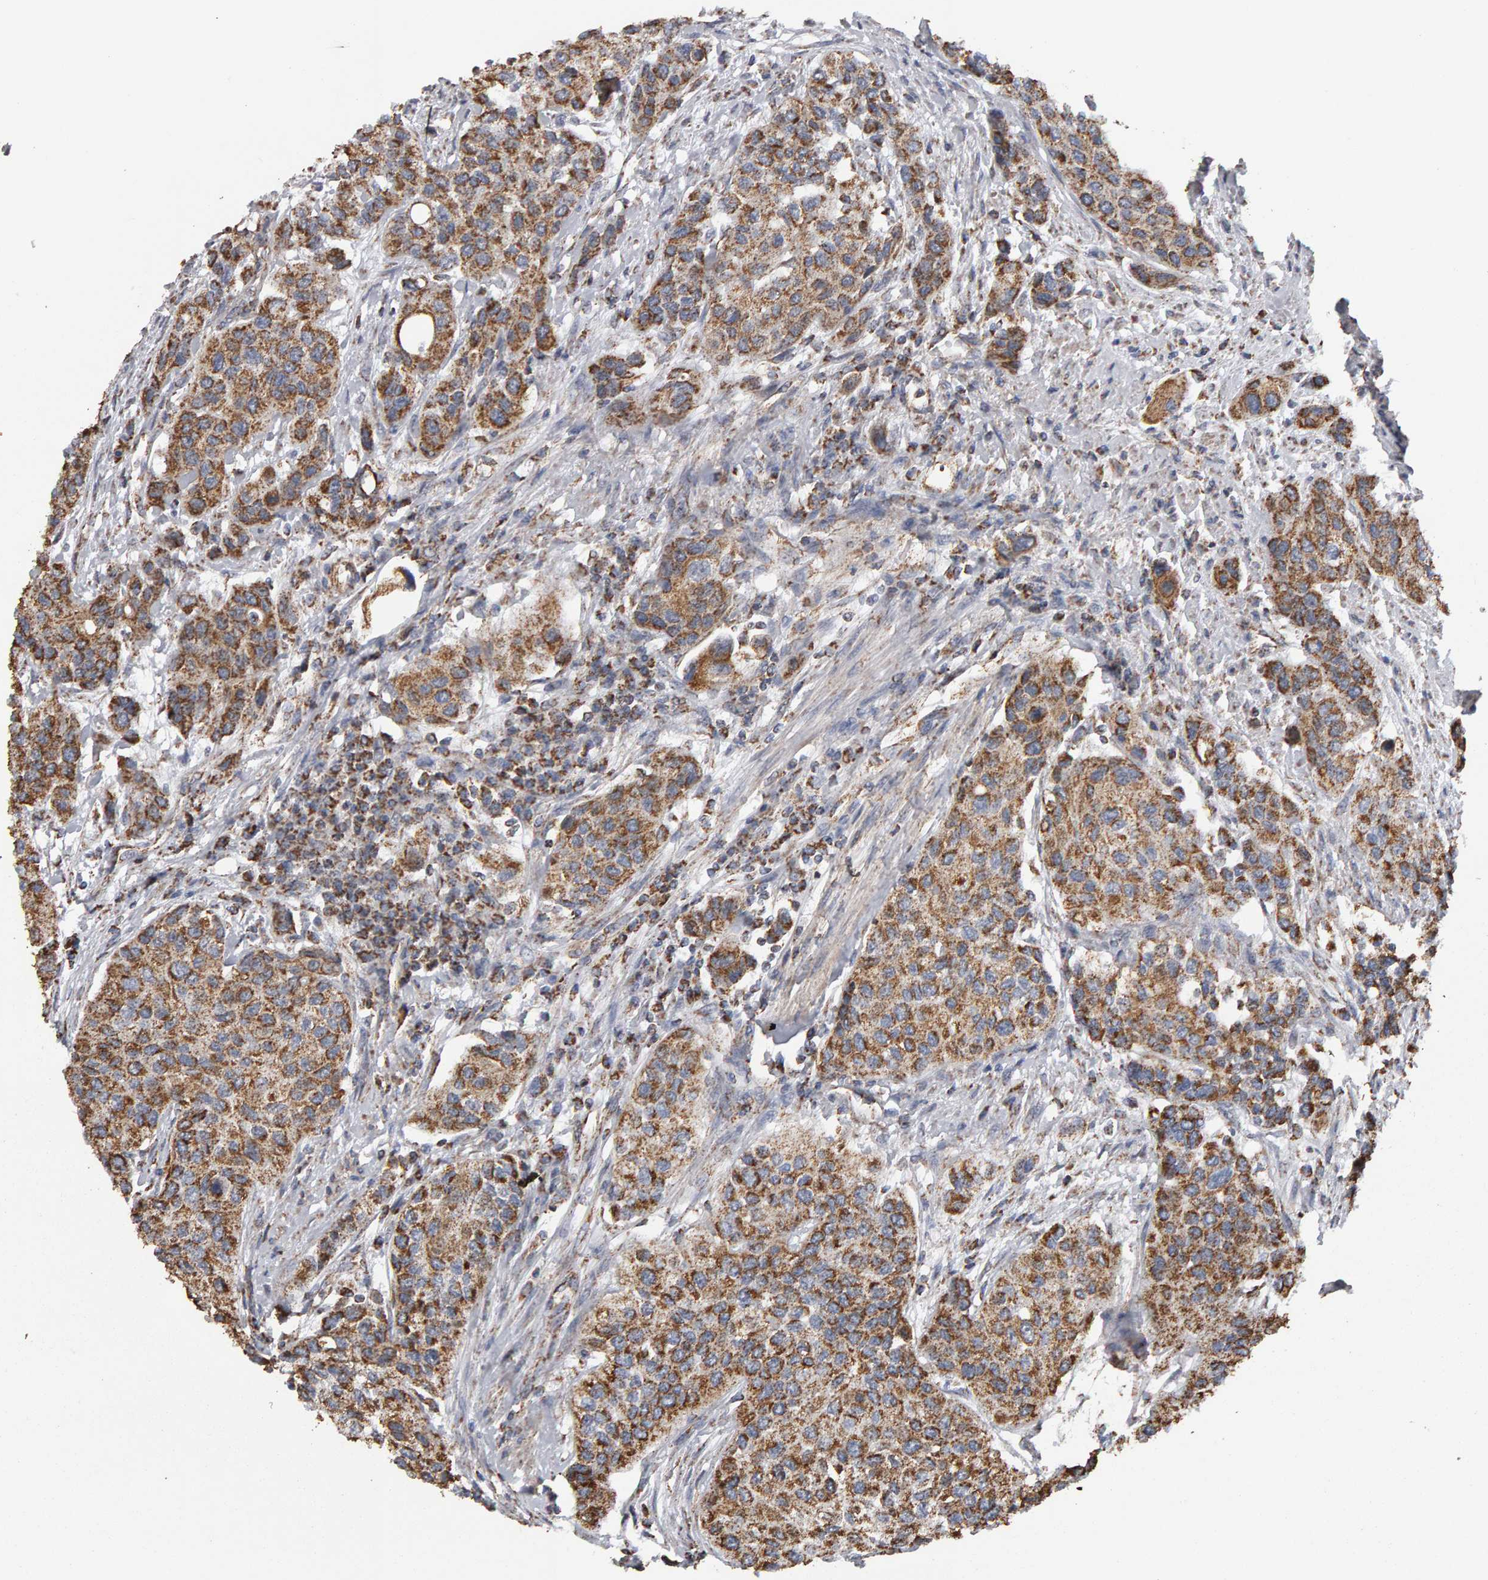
{"staining": {"intensity": "moderate", "quantity": ">75%", "location": "cytoplasmic/membranous"}, "tissue": "urothelial cancer", "cell_type": "Tumor cells", "image_type": "cancer", "snomed": [{"axis": "morphology", "description": "Urothelial carcinoma, High grade"}, {"axis": "topography", "description": "Urinary bladder"}], "caption": "Immunohistochemistry (IHC) image of urothelial cancer stained for a protein (brown), which exhibits medium levels of moderate cytoplasmic/membranous expression in about >75% of tumor cells.", "gene": "TOM1L1", "patient": {"sex": "female", "age": 56}}